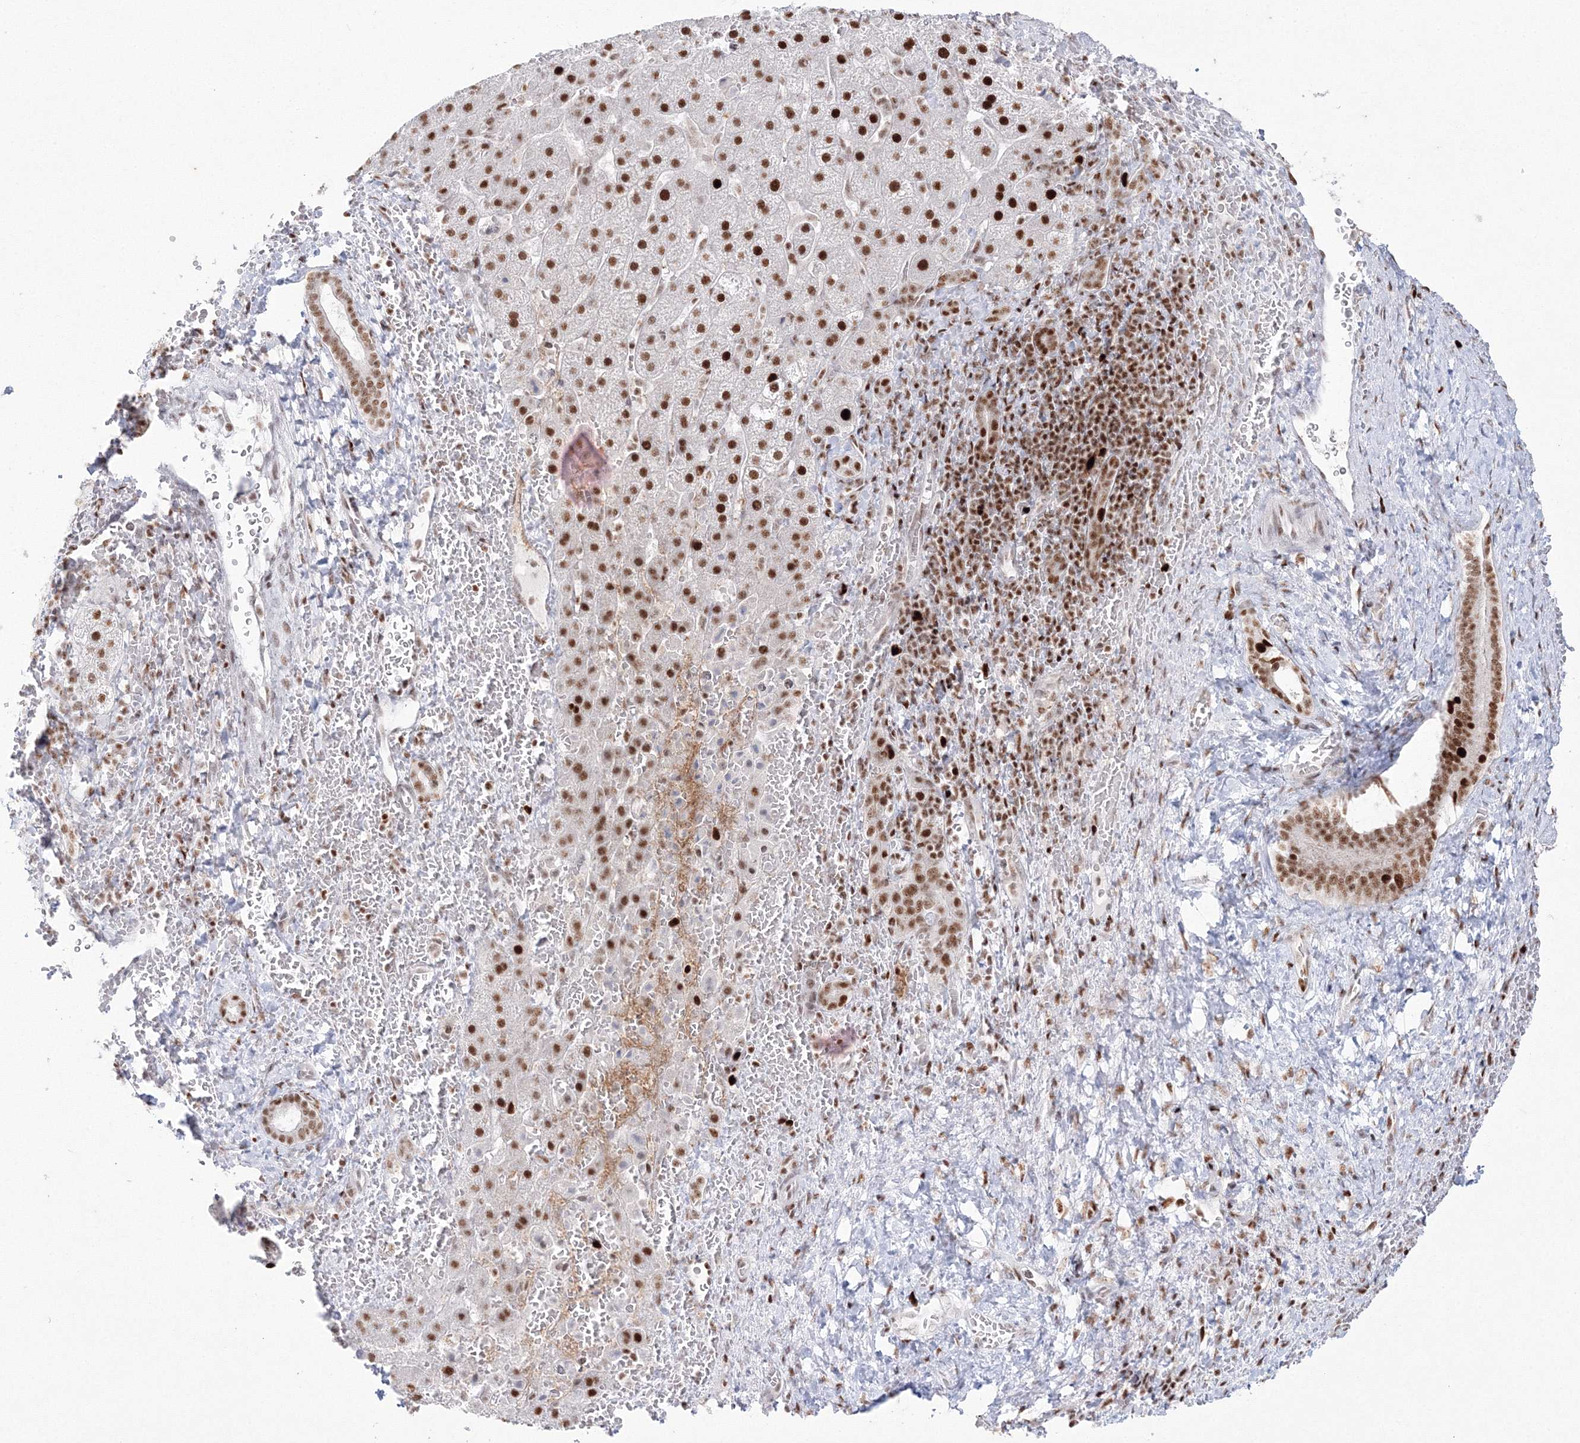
{"staining": {"intensity": "strong", "quantity": ">75%", "location": "nuclear"}, "tissue": "liver cancer", "cell_type": "Tumor cells", "image_type": "cancer", "snomed": [{"axis": "morphology", "description": "Carcinoma, Hepatocellular, NOS"}, {"axis": "topography", "description": "Liver"}], "caption": "Approximately >75% of tumor cells in liver cancer reveal strong nuclear protein expression as visualized by brown immunohistochemical staining.", "gene": "LIG1", "patient": {"sex": "male", "age": 57}}